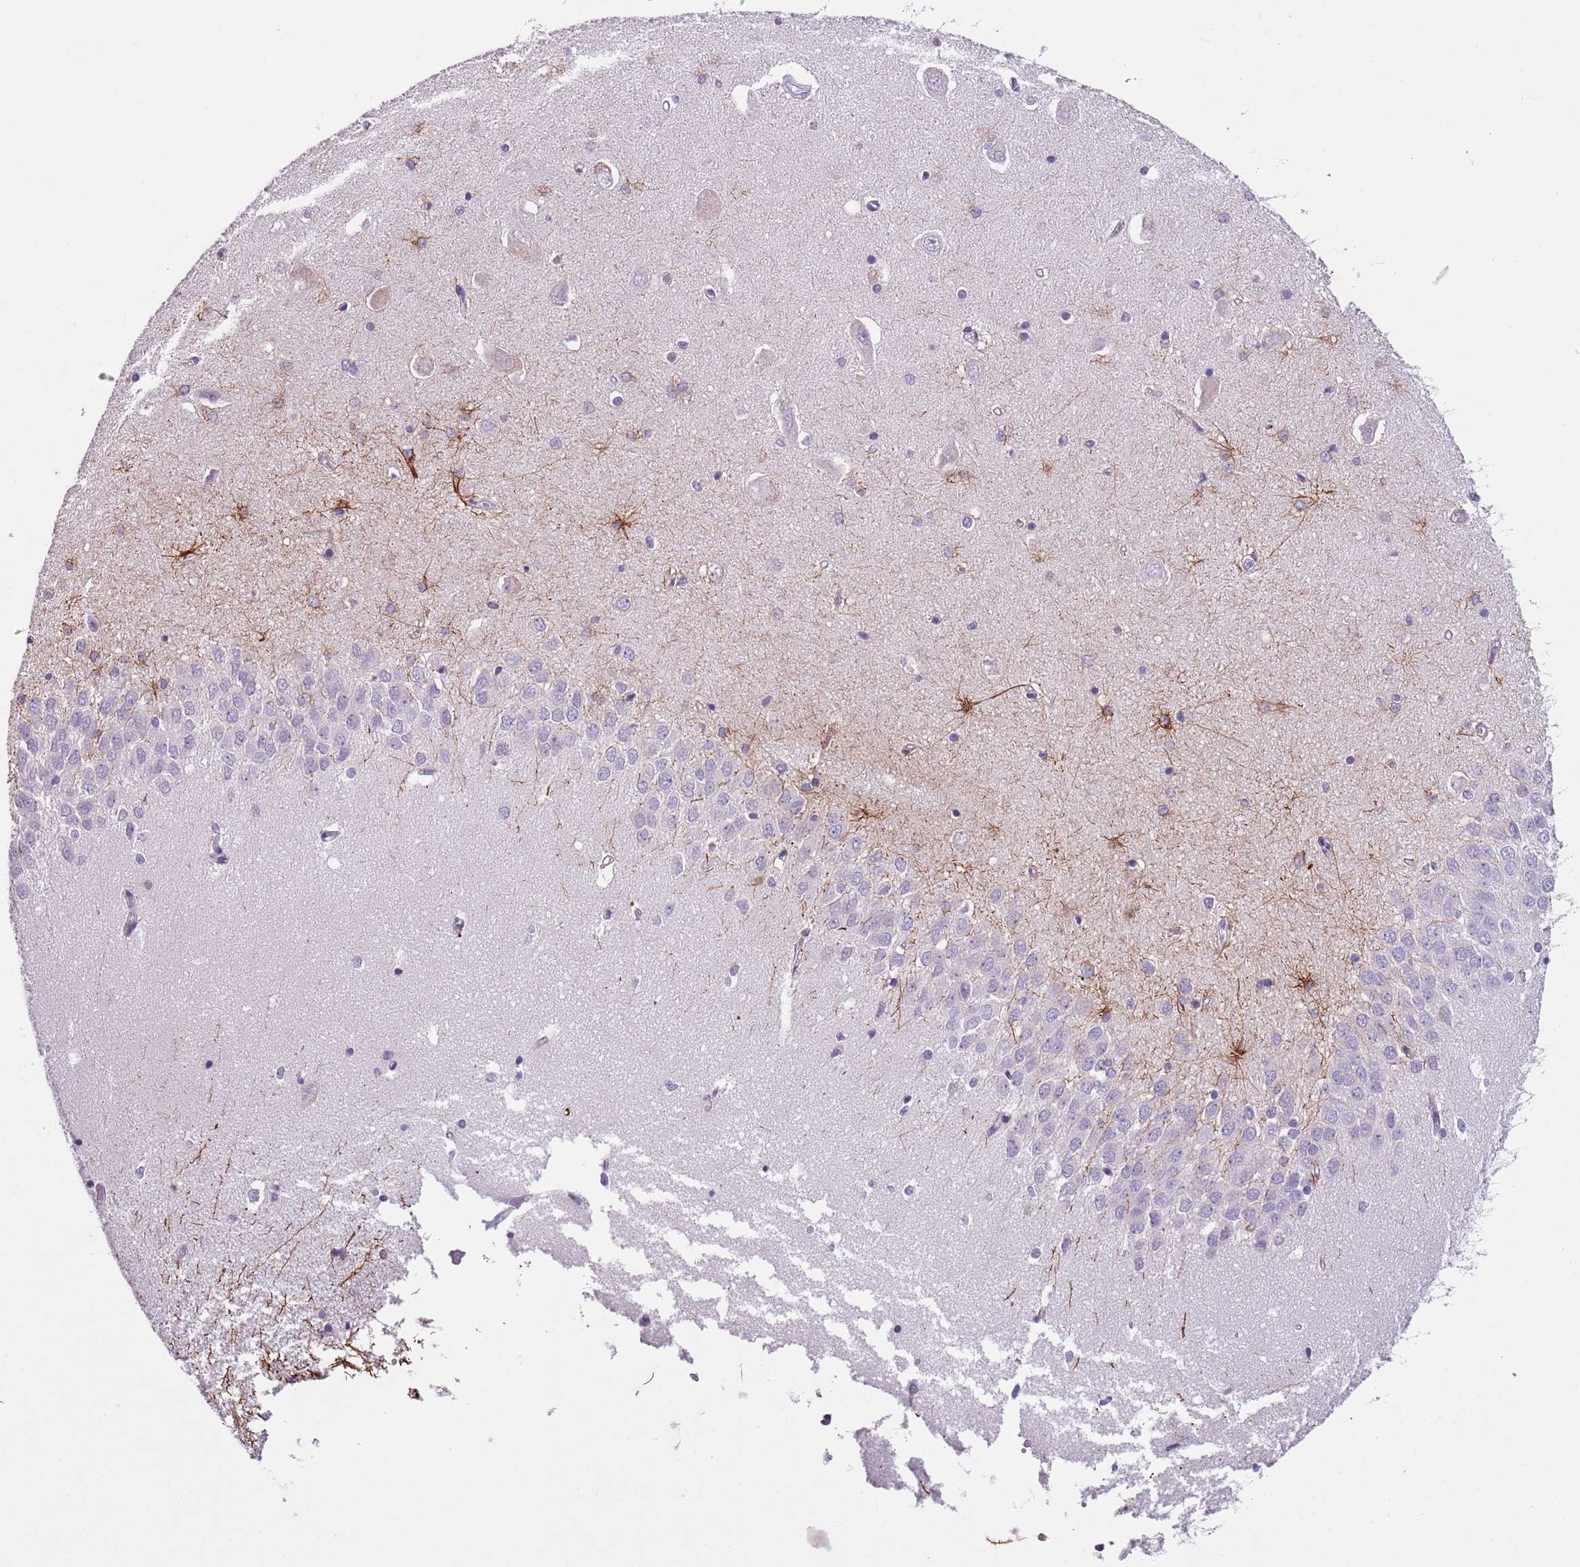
{"staining": {"intensity": "strong", "quantity": "<25%", "location": "cytoplasmic/membranous"}, "tissue": "hippocampus", "cell_type": "Glial cells", "image_type": "normal", "snomed": [{"axis": "morphology", "description": "Normal tissue, NOS"}, {"axis": "topography", "description": "Hippocampus"}], "caption": "The histopathology image displays a brown stain indicating the presence of a protein in the cytoplasmic/membranous of glial cells in hippocampus. (Stains: DAB (3,3'-diaminobenzidine) in brown, nuclei in blue, Microscopy: brightfield microscopy at high magnification).", "gene": "SLC35E3", "patient": {"sex": "male", "age": 45}}